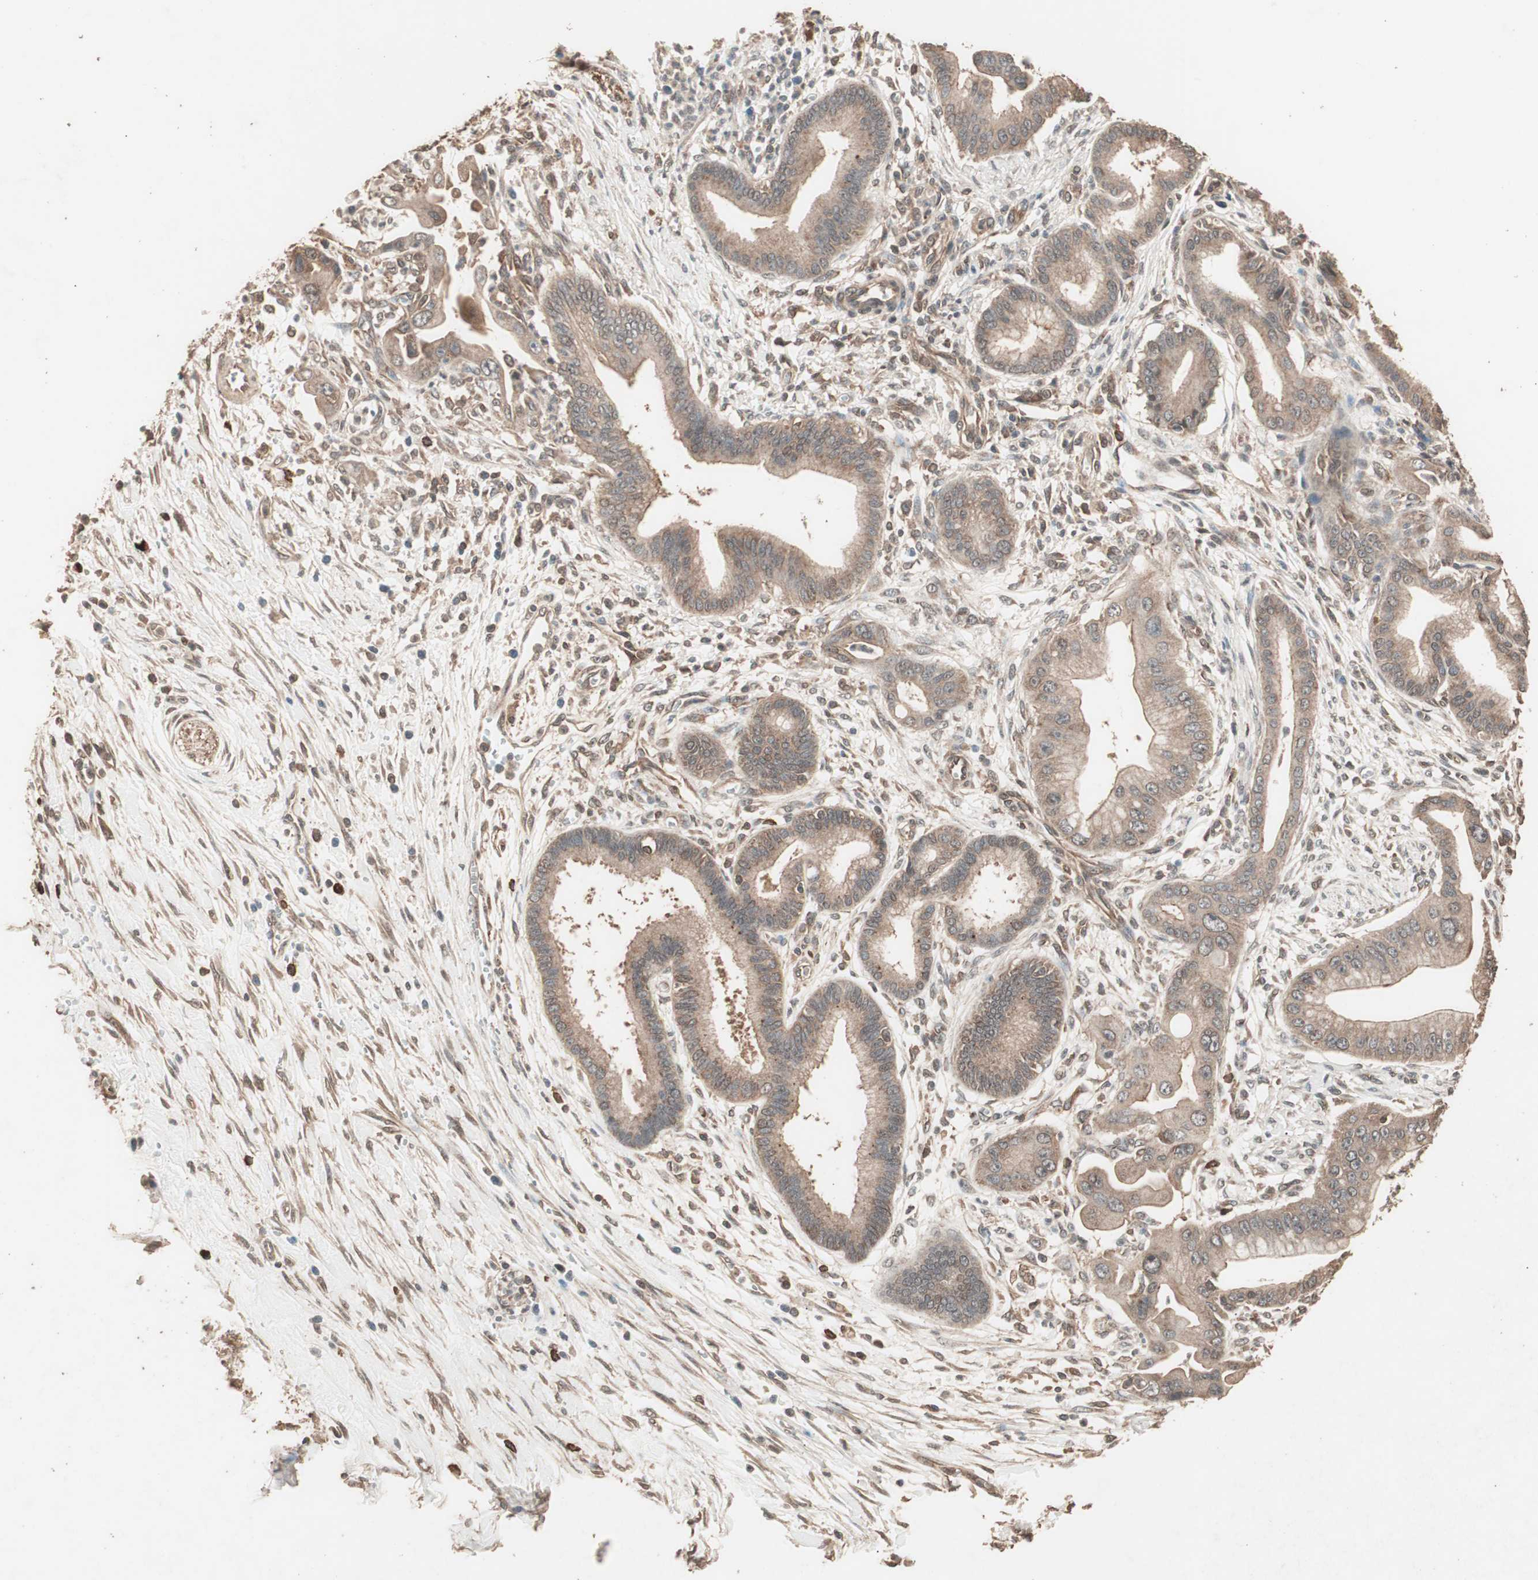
{"staining": {"intensity": "moderate", "quantity": ">75%", "location": "cytoplasmic/membranous"}, "tissue": "pancreatic cancer", "cell_type": "Tumor cells", "image_type": "cancer", "snomed": [{"axis": "morphology", "description": "Adenocarcinoma, NOS"}, {"axis": "topography", "description": "Pancreas"}], "caption": "DAB immunohistochemical staining of human pancreatic cancer demonstrates moderate cytoplasmic/membranous protein expression in approximately >75% of tumor cells.", "gene": "CCN4", "patient": {"sex": "male", "age": 59}}